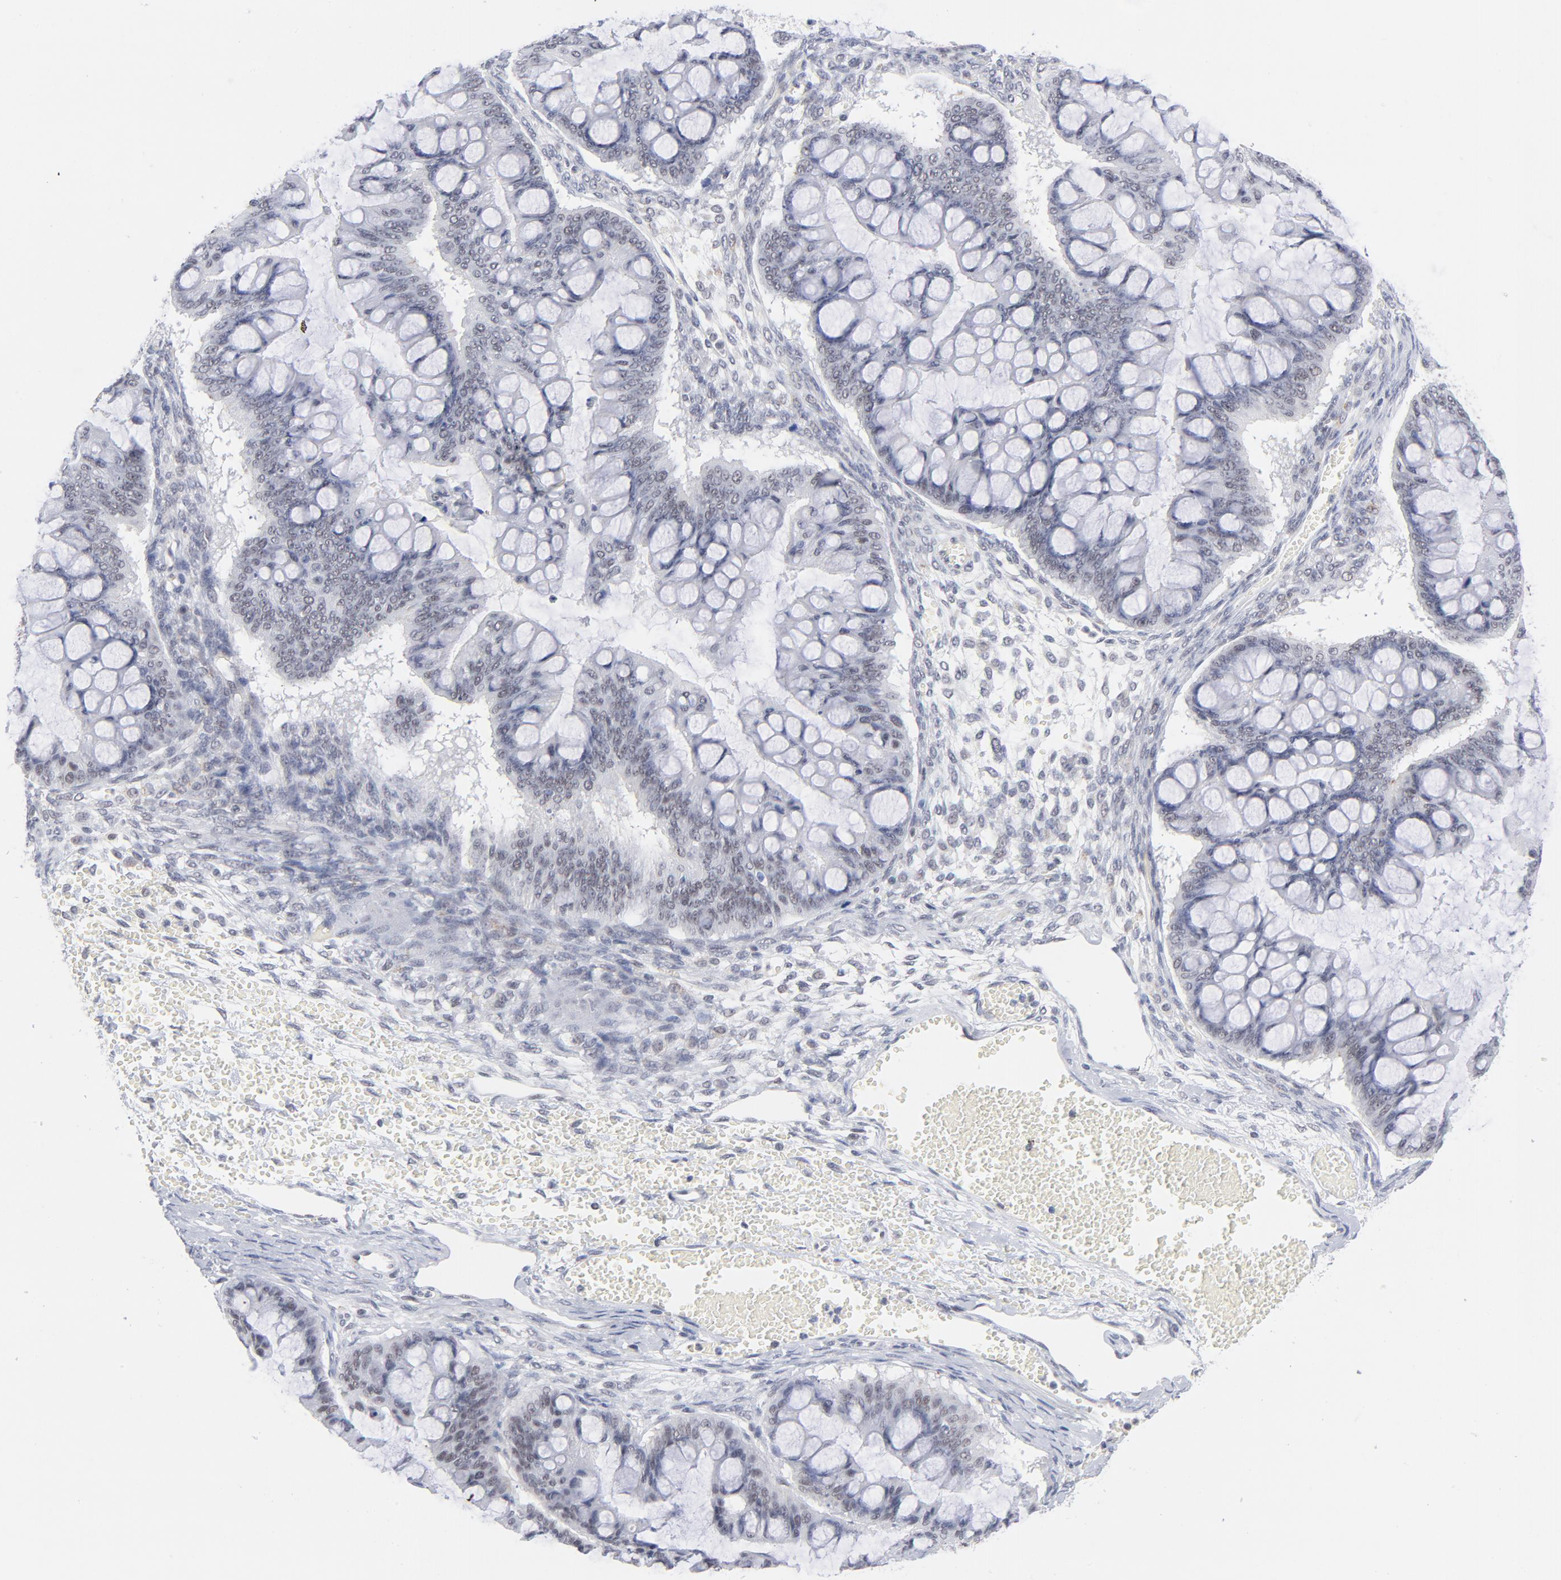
{"staining": {"intensity": "weak", "quantity": "25%-75%", "location": "nuclear"}, "tissue": "ovarian cancer", "cell_type": "Tumor cells", "image_type": "cancer", "snomed": [{"axis": "morphology", "description": "Cystadenocarcinoma, mucinous, NOS"}, {"axis": "topography", "description": "Ovary"}], "caption": "Ovarian cancer stained with a brown dye displays weak nuclear positive staining in approximately 25%-75% of tumor cells.", "gene": "BAP1", "patient": {"sex": "female", "age": 73}}